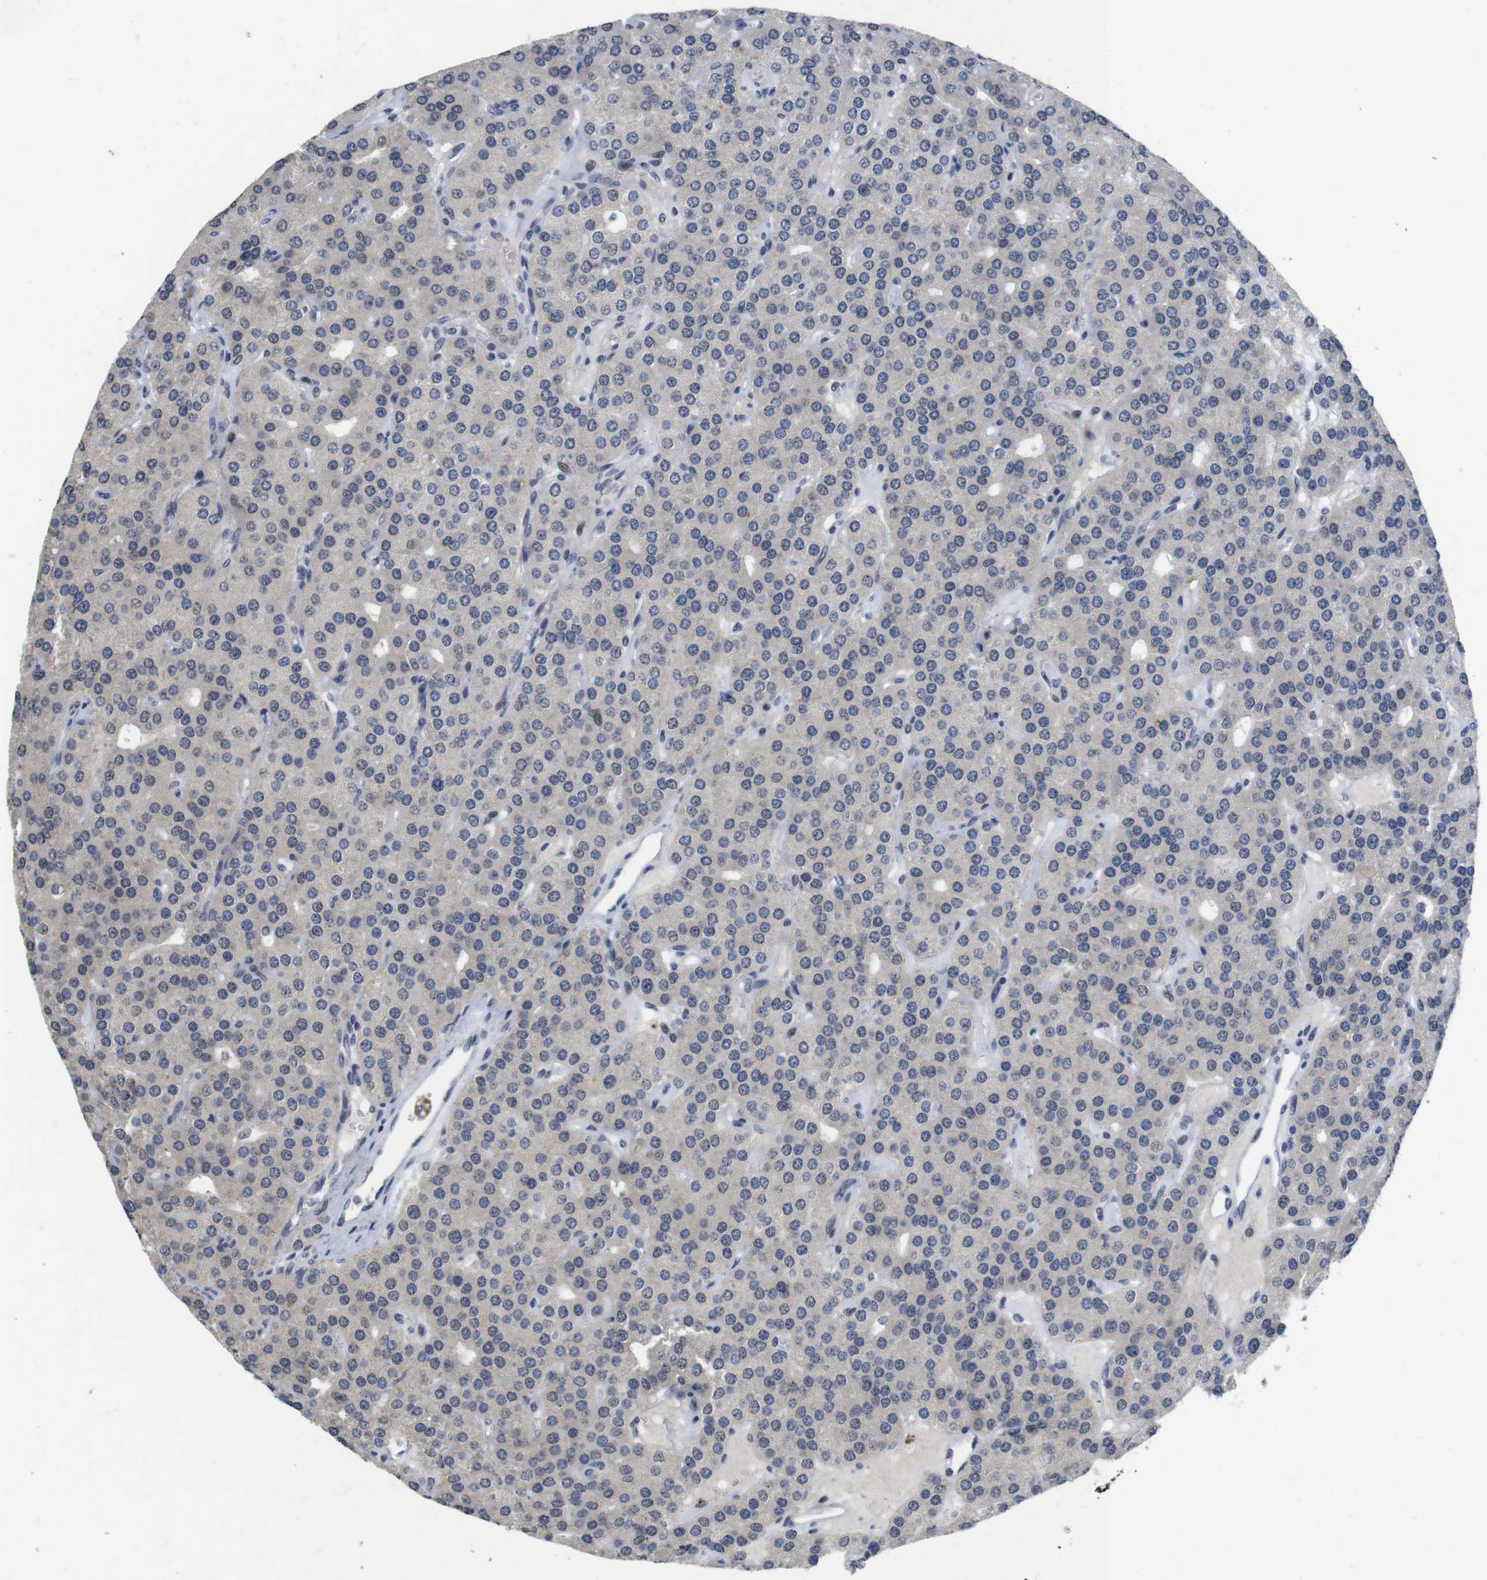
{"staining": {"intensity": "negative", "quantity": "none", "location": "none"}, "tissue": "parathyroid gland", "cell_type": "Glandular cells", "image_type": "normal", "snomed": [{"axis": "morphology", "description": "Normal tissue, NOS"}, {"axis": "morphology", "description": "Adenoma, NOS"}, {"axis": "topography", "description": "Parathyroid gland"}], "caption": "Human parathyroid gland stained for a protein using immunohistochemistry displays no expression in glandular cells.", "gene": "SKP2", "patient": {"sex": "female", "age": 86}}